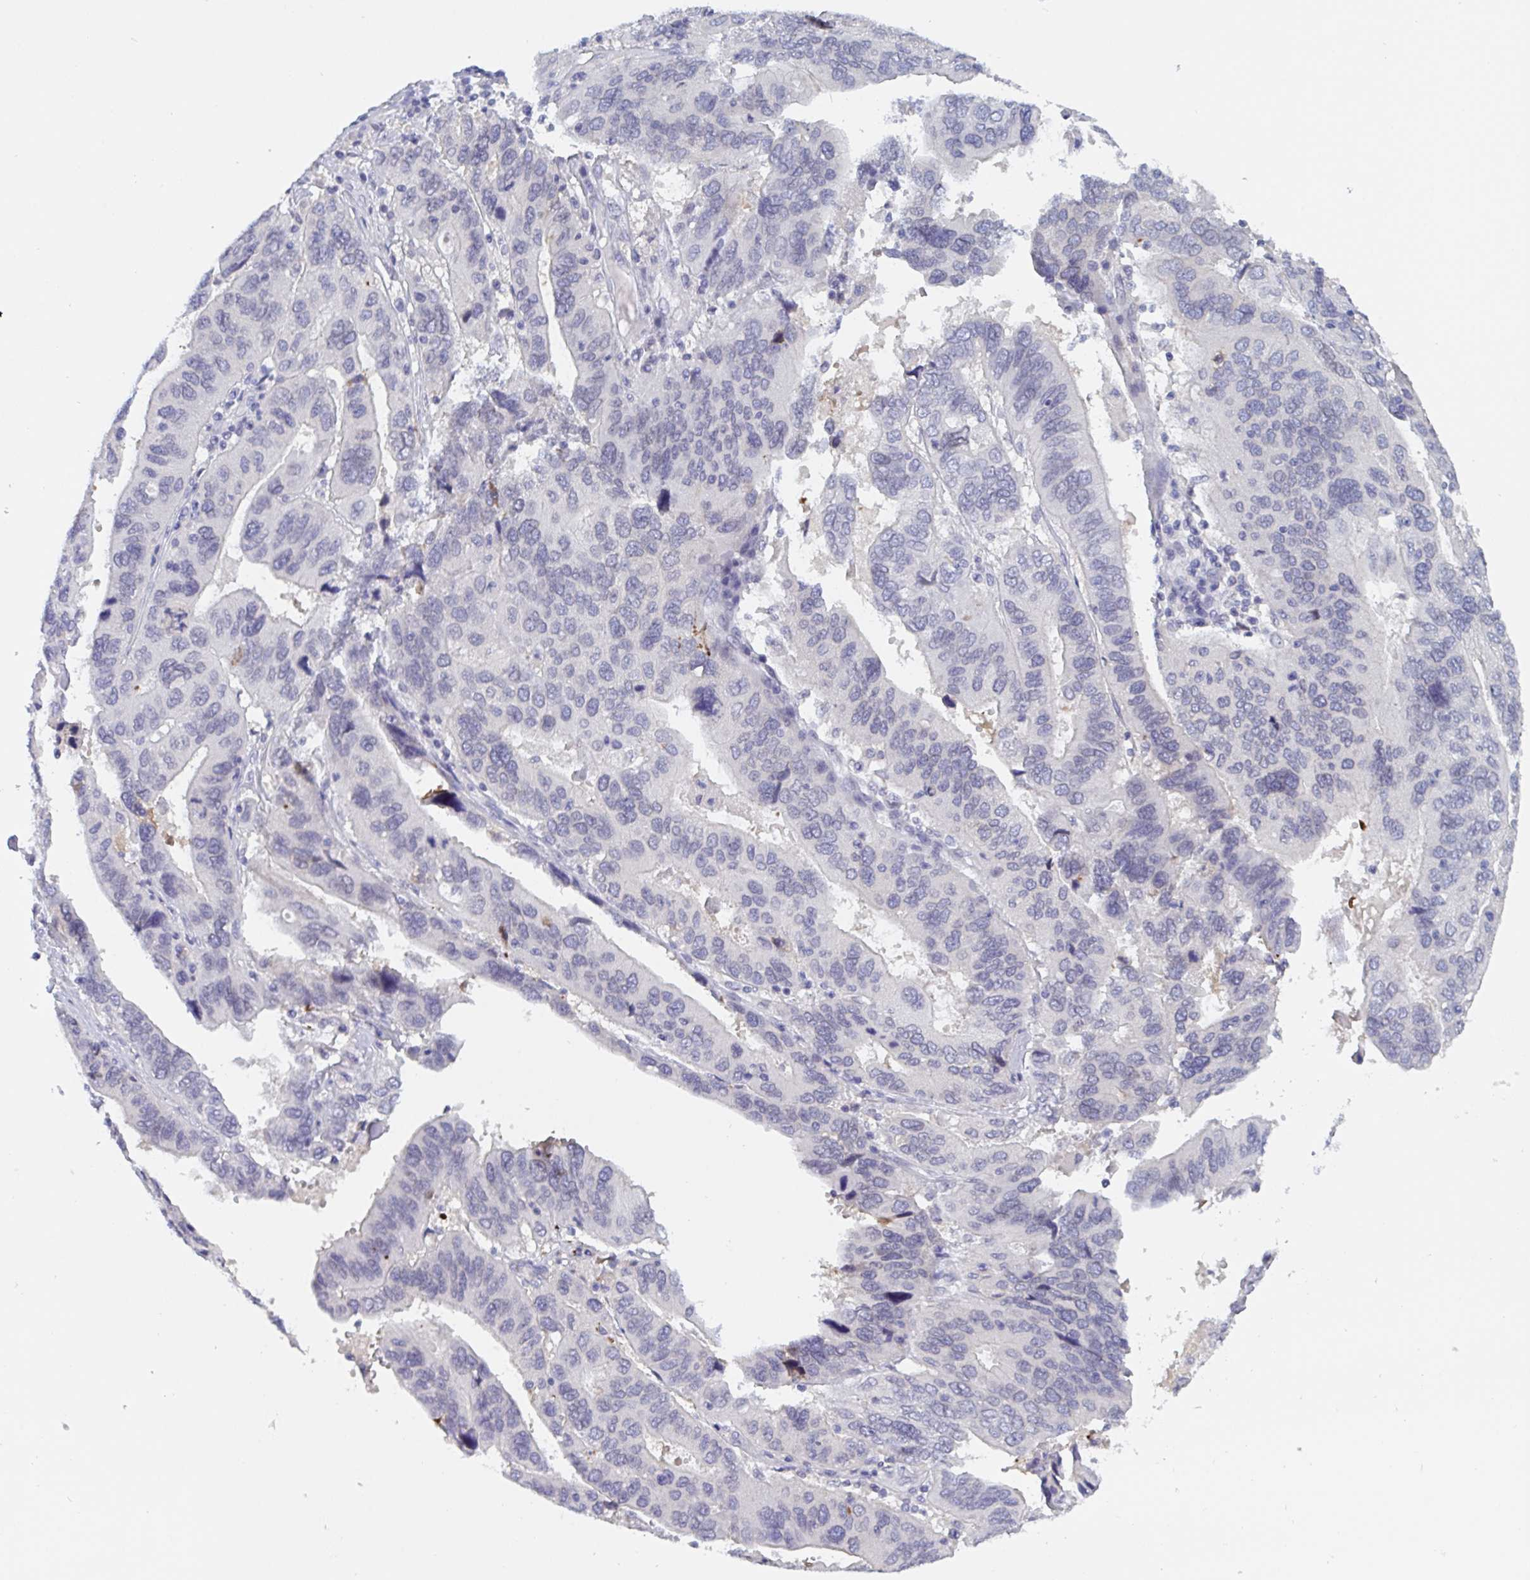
{"staining": {"intensity": "negative", "quantity": "none", "location": "none"}, "tissue": "ovarian cancer", "cell_type": "Tumor cells", "image_type": "cancer", "snomed": [{"axis": "morphology", "description": "Cystadenocarcinoma, serous, NOS"}, {"axis": "topography", "description": "Ovary"}], "caption": "Immunohistochemical staining of serous cystadenocarcinoma (ovarian) demonstrates no significant positivity in tumor cells.", "gene": "SERPINB13", "patient": {"sex": "female", "age": 79}}